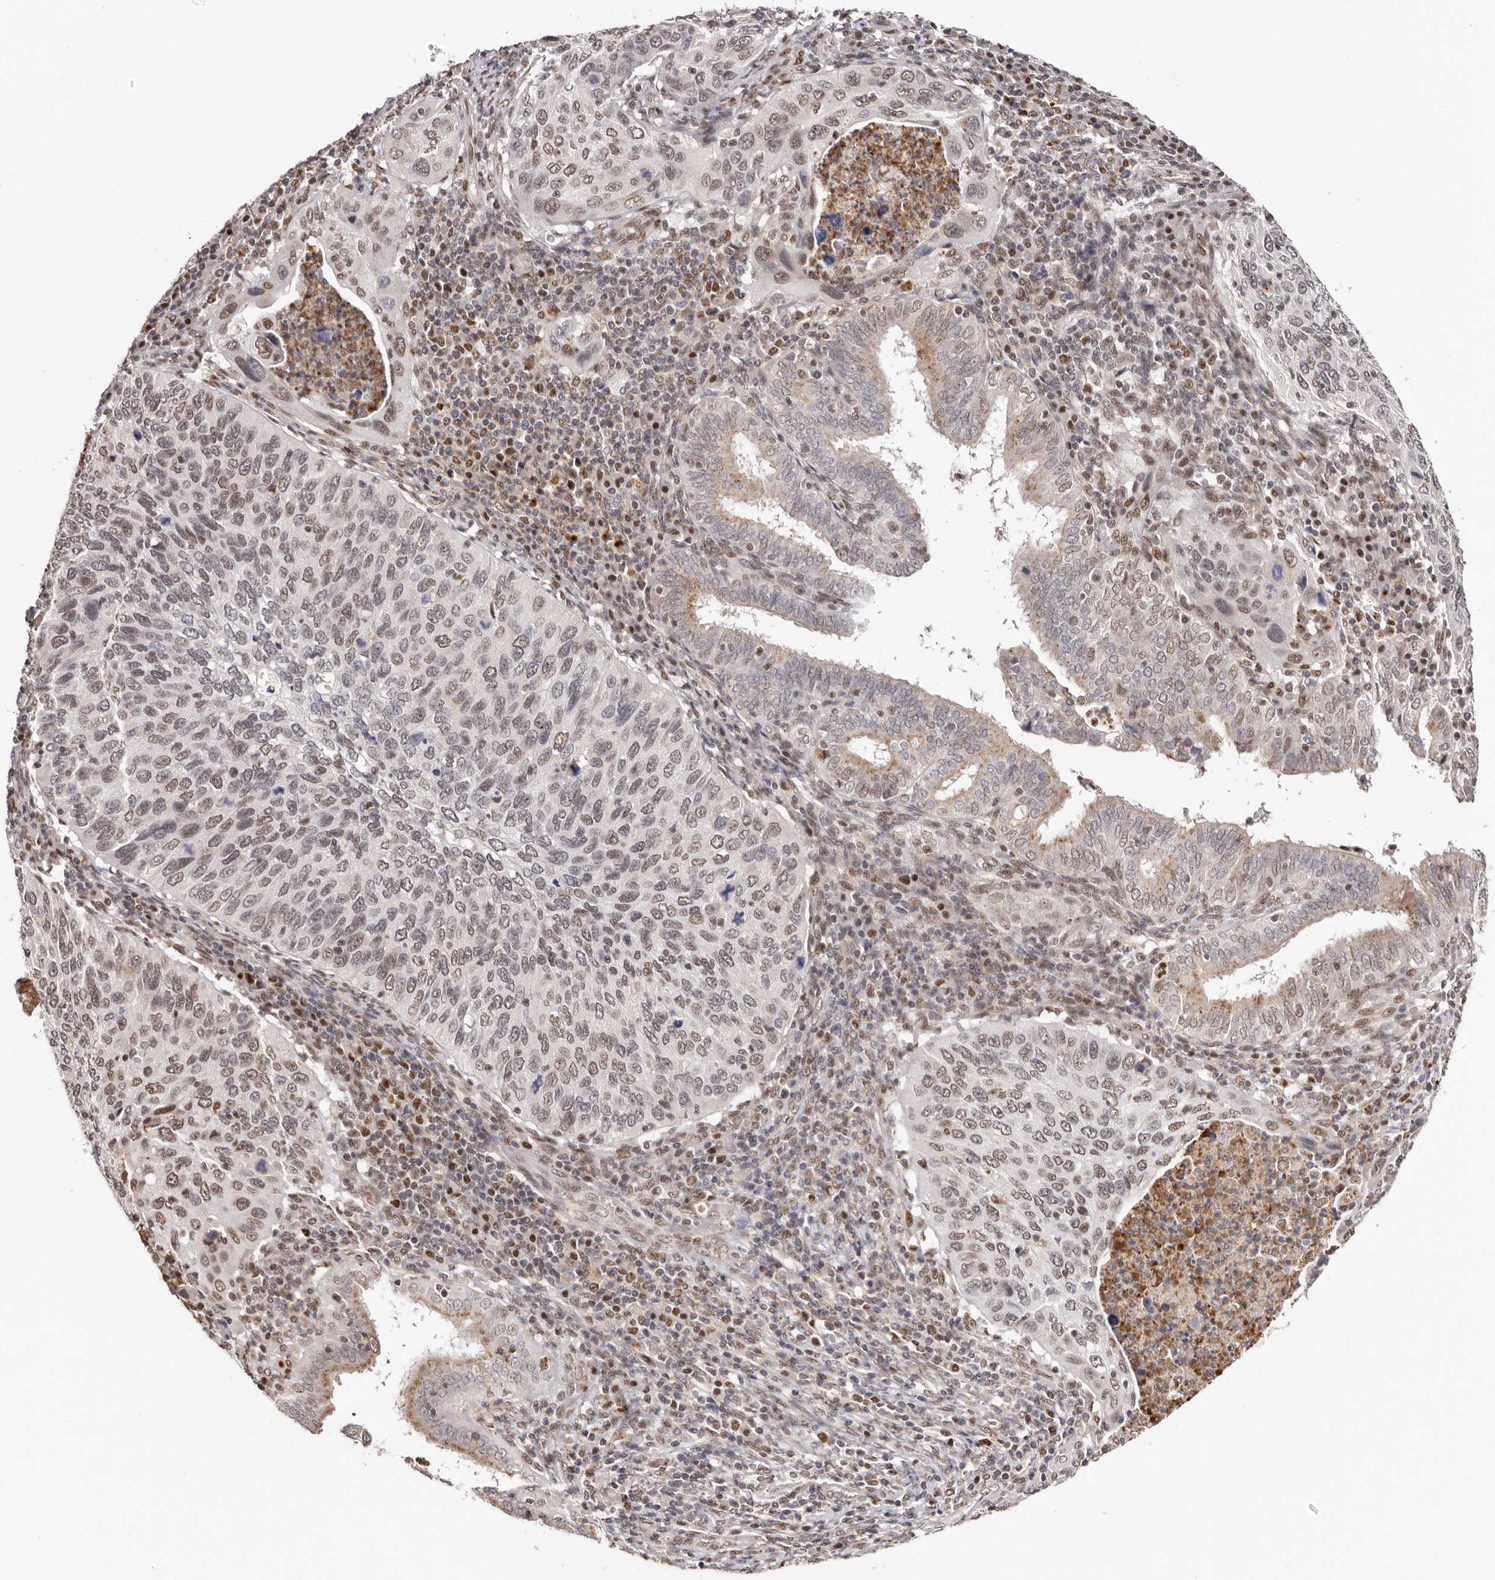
{"staining": {"intensity": "weak", "quantity": ">75%", "location": "nuclear"}, "tissue": "cervical cancer", "cell_type": "Tumor cells", "image_type": "cancer", "snomed": [{"axis": "morphology", "description": "Squamous cell carcinoma, NOS"}, {"axis": "topography", "description": "Cervix"}], "caption": "A low amount of weak nuclear expression is present in approximately >75% of tumor cells in cervical cancer (squamous cell carcinoma) tissue.", "gene": "SMAD7", "patient": {"sex": "female", "age": 38}}